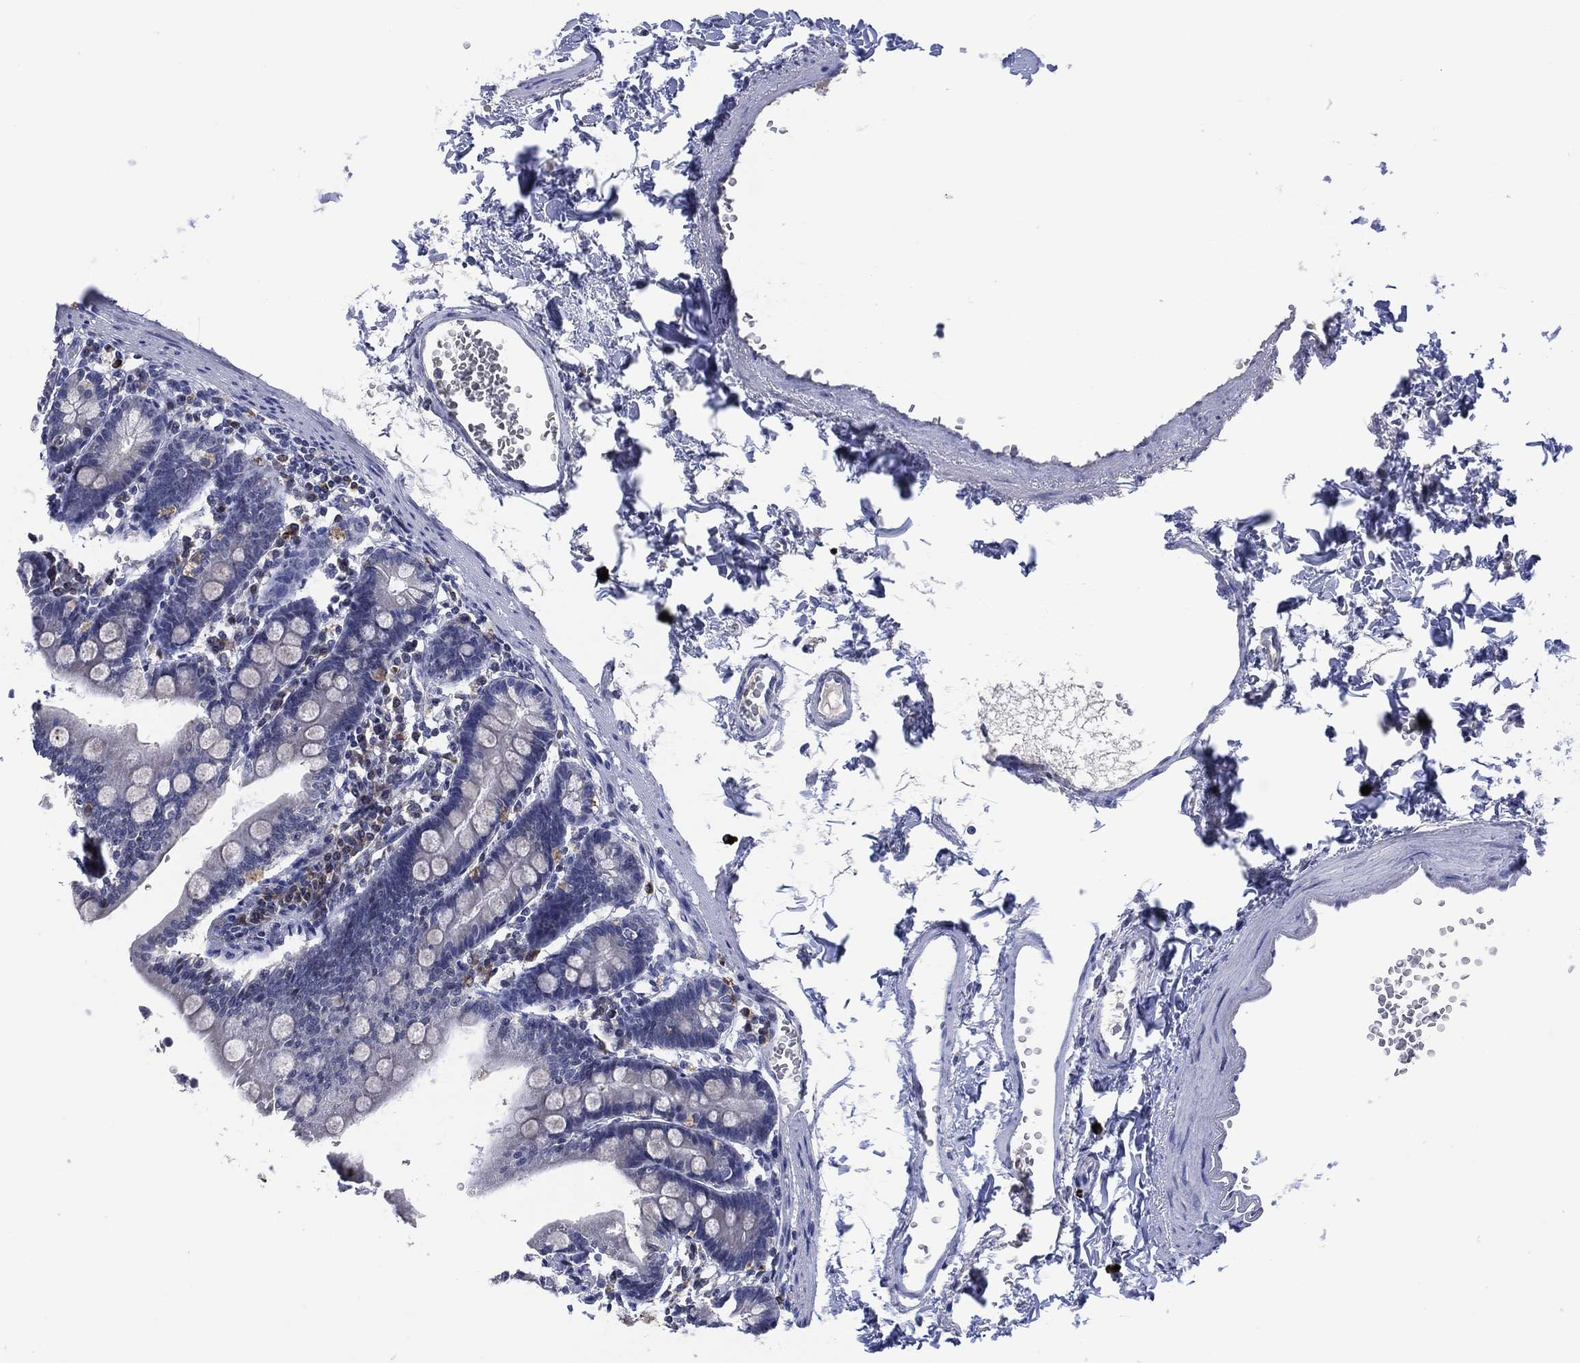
{"staining": {"intensity": "negative", "quantity": "none", "location": "none"}, "tissue": "duodenum", "cell_type": "Glandular cells", "image_type": "normal", "snomed": [{"axis": "morphology", "description": "Normal tissue, NOS"}, {"axis": "topography", "description": "Duodenum"}], "caption": "Immunohistochemistry (IHC) of unremarkable human duodenum reveals no staining in glandular cells.", "gene": "USP26", "patient": {"sex": "female", "age": 67}}